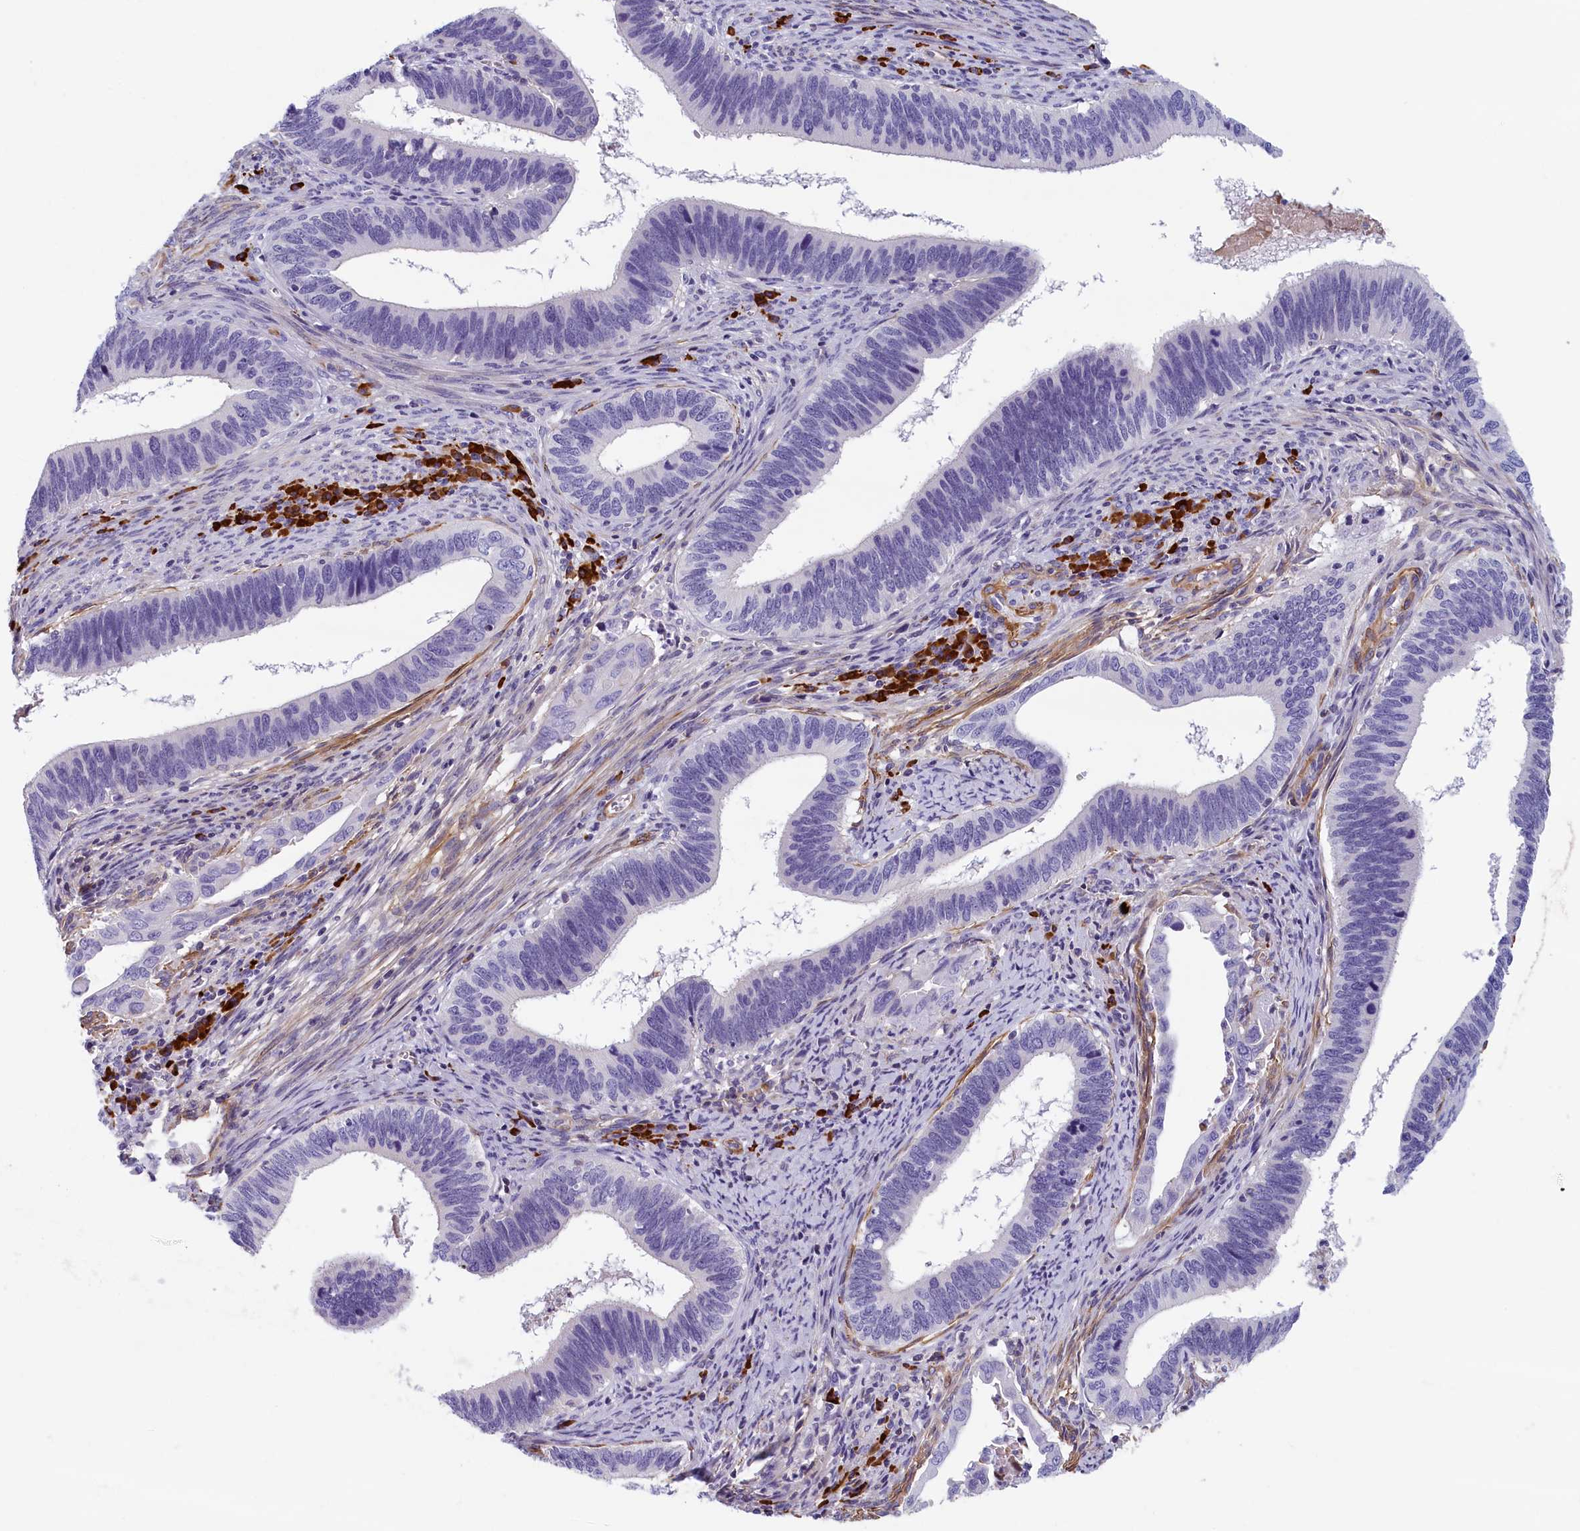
{"staining": {"intensity": "negative", "quantity": "none", "location": "none"}, "tissue": "cervical cancer", "cell_type": "Tumor cells", "image_type": "cancer", "snomed": [{"axis": "morphology", "description": "Adenocarcinoma, NOS"}, {"axis": "topography", "description": "Cervix"}], "caption": "Immunohistochemistry (IHC) of human cervical cancer shows no expression in tumor cells.", "gene": "BCL2L13", "patient": {"sex": "female", "age": 42}}